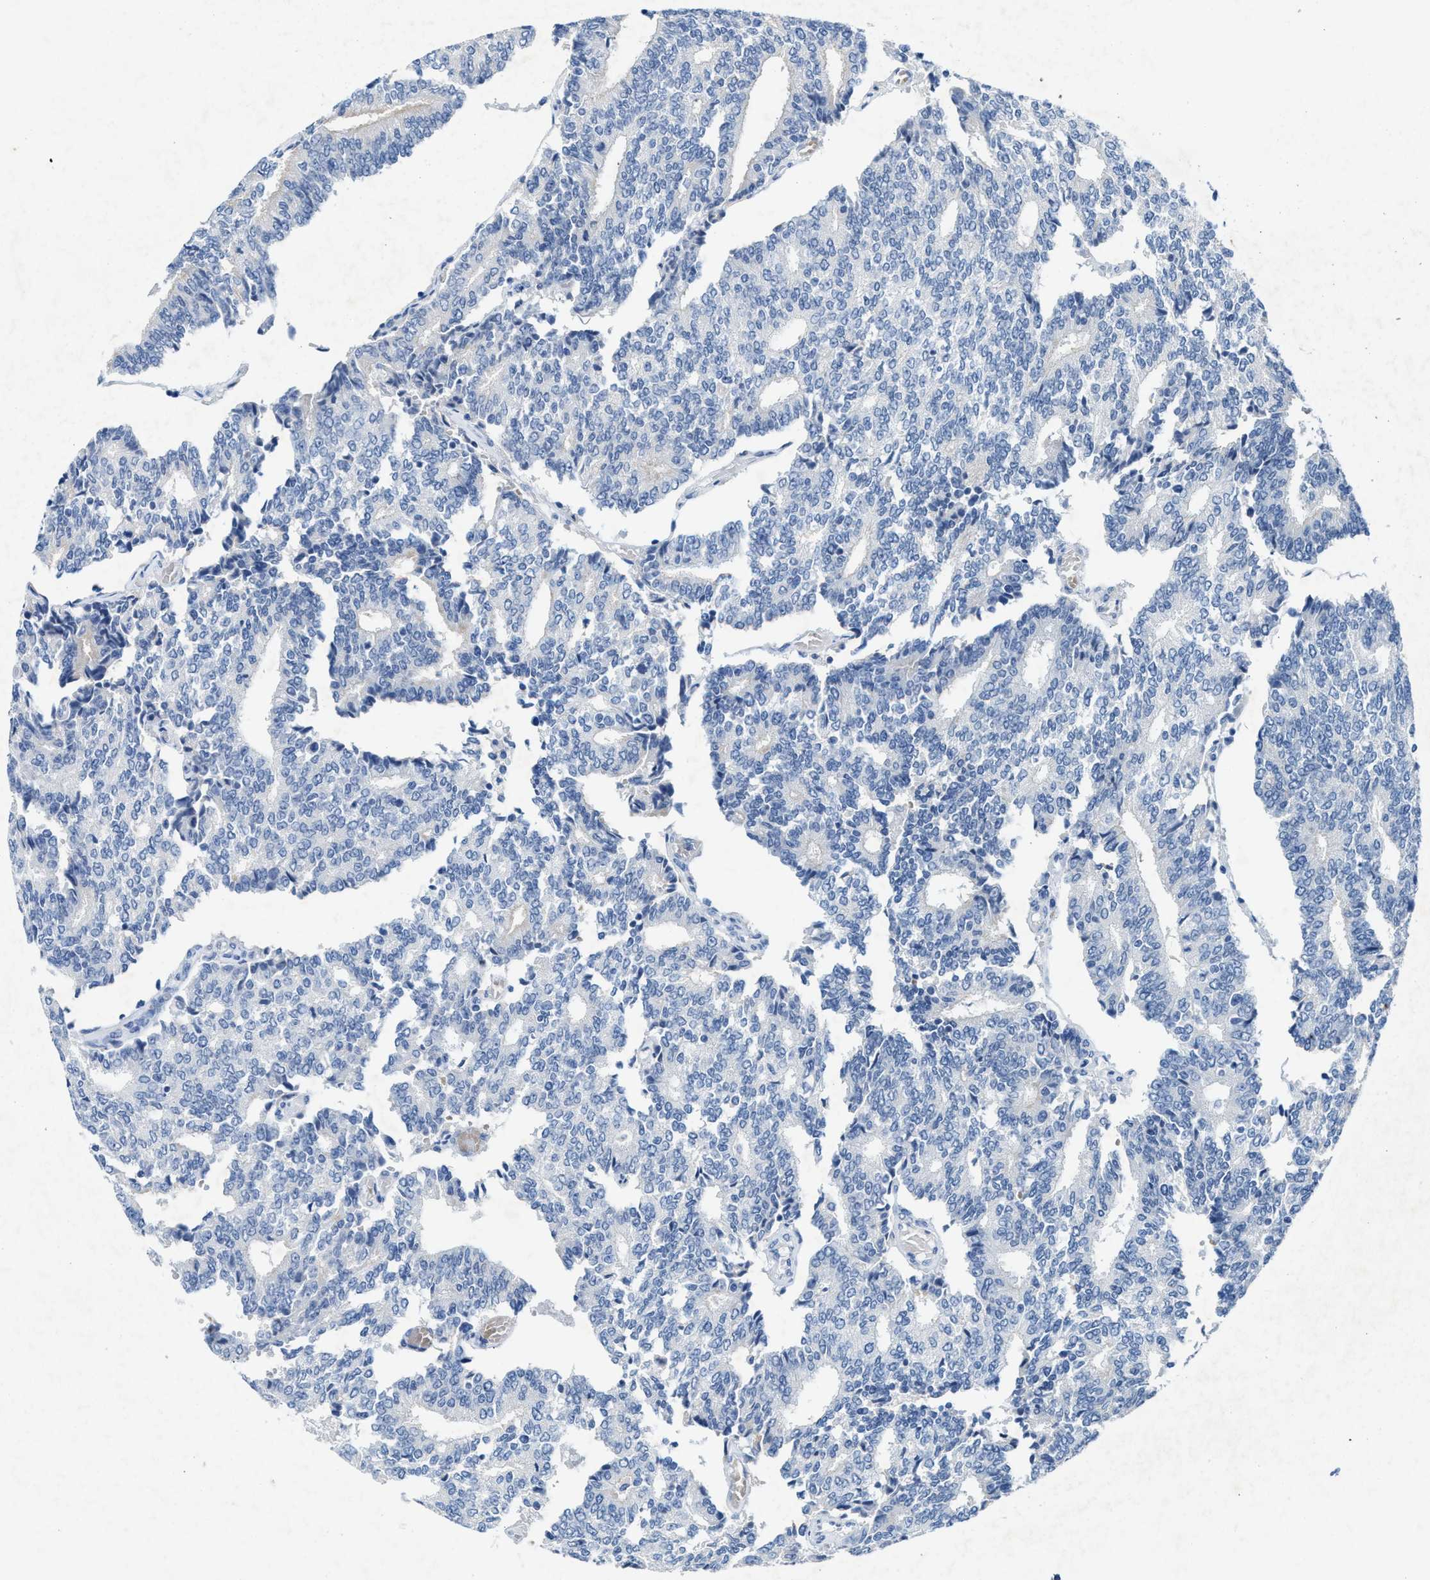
{"staining": {"intensity": "negative", "quantity": "none", "location": "none"}, "tissue": "prostate cancer", "cell_type": "Tumor cells", "image_type": "cancer", "snomed": [{"axis": "morphology", "description": "Adenocarcinoma, High grade"}, {"axis": "topography", "description": "Prostate"}], "caption": "The photomicrograph shows no staining of tumor cells in high-grade adenocarcinoma (prostate).", "gene": "SLC5A5", "patient": {"sex": "male", "age": 55}}